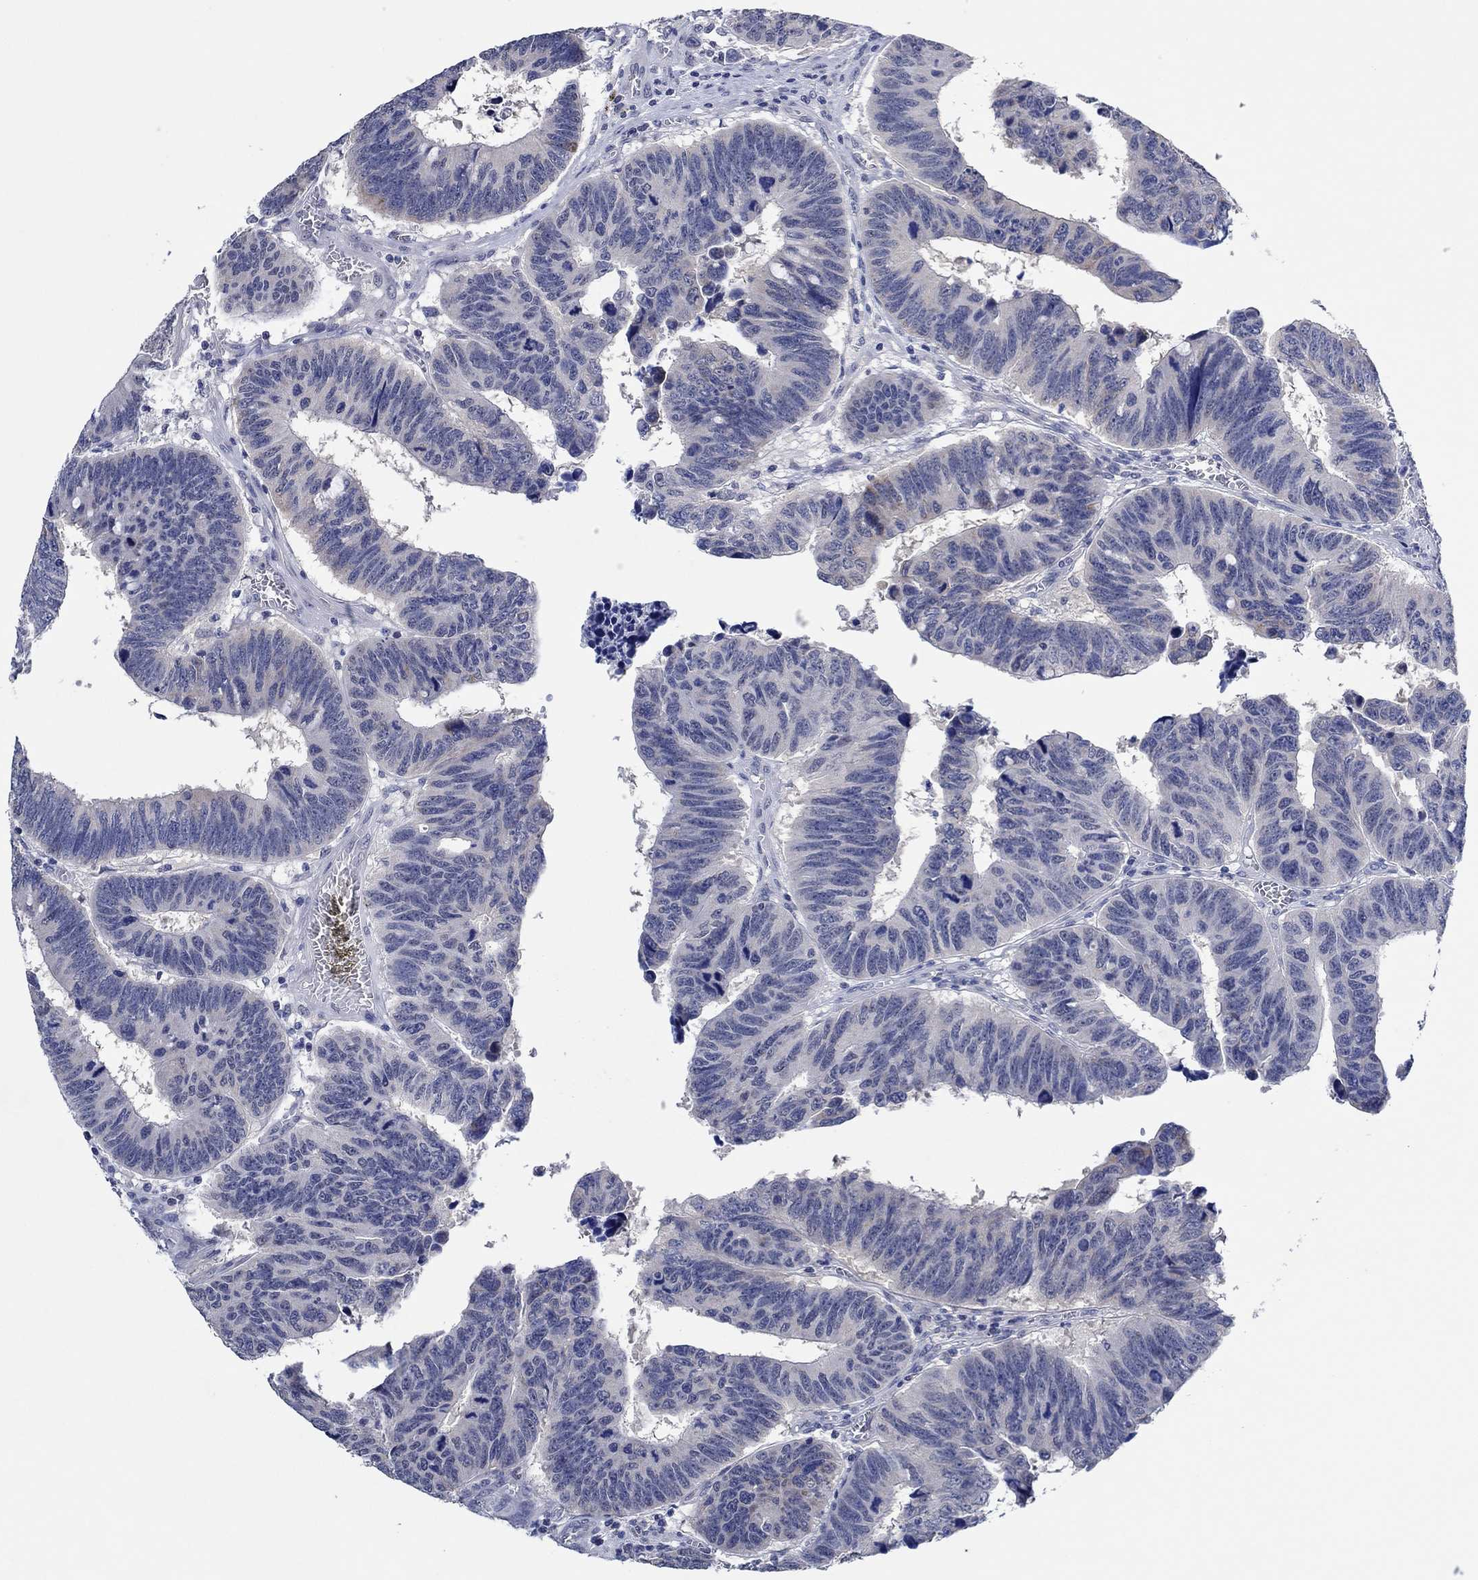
{"staining": {"intensity": "negative", "quantity": "none", "location": "none"}, "tissue": "colorectal cancer", "cell_type": "Tumor cells", "image_type": "cancer", "snomed": [{"axis": "morphology", "description": "Adenocarcinoma, NOS"}, {"axis": "topography", "description": "Appendix"}, {"axis": "topography", "description": "Colon"}, {"axis": "topography", "description": "Cecum"}, {"axis": "topography", "description": "Colon asc"}], "caption": "This is a histopathology image of IHC staining of colorectal cancer, which shows no staining in tumor cells.", "gene": "PRRT3", "patient": {"sex": "female", "age": 85}}